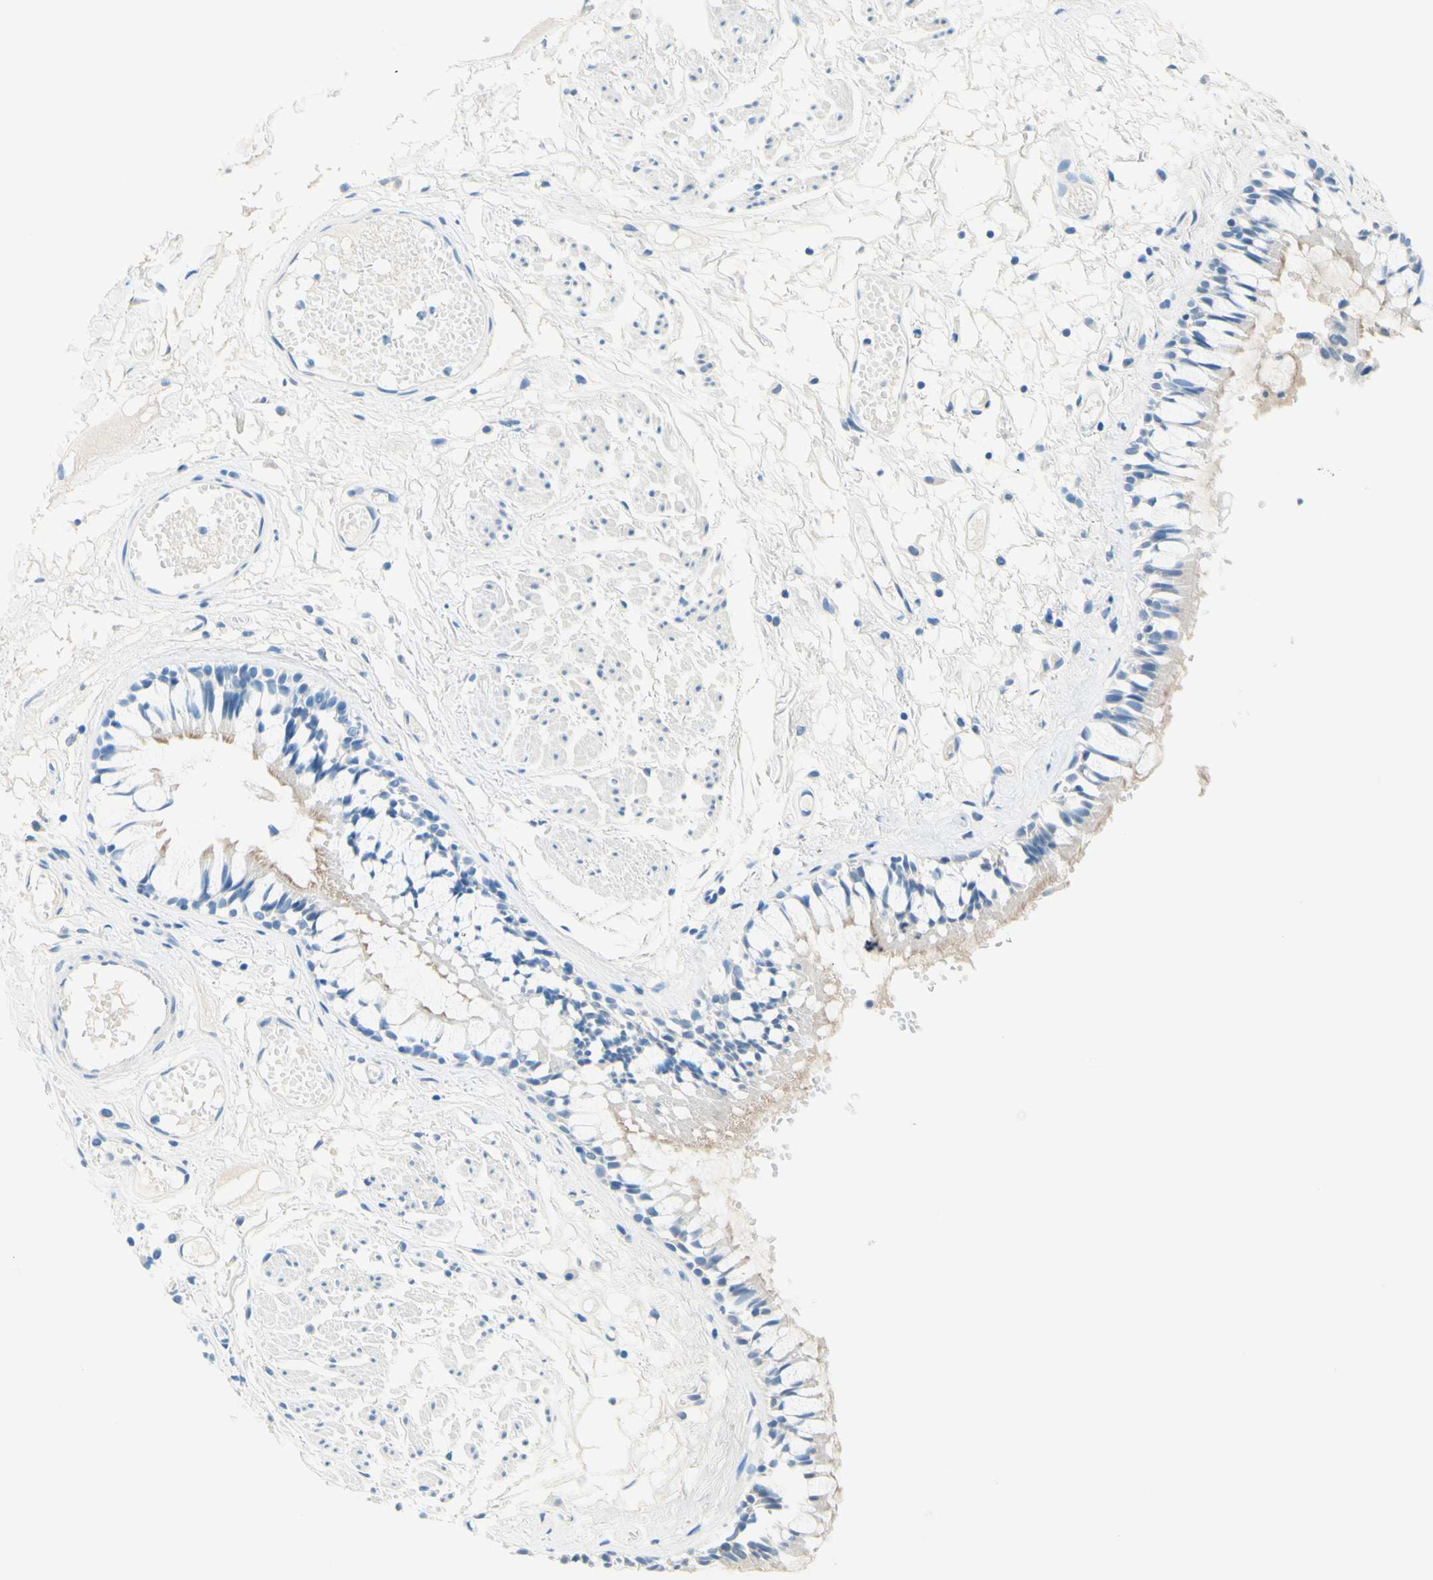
{"staining": {"intensity": "negative", "quantity": "none", "location": "none"}, "tissue": "bronchus", "cell_type": "Respiratory epithelial cells", "image_type": "normal", "snomed": [{"axis": "morphology", "description": "Normal tissue, NOS"}, {"axis": "morphology", "description": "Inflammation, NOS"}, {"axis": "topography", "description": "Cartilage tissue"}, {"axis": "topography", "description": "Lung"}], "caption": "IHC histopathology image of benign bronchus stained for a protein (brown), which displays no expression in respiratory epithelial cells. (DAB immunohistochemistry visualized using brightfield microscopy, high magnification).", "gene": "PASD1", "patient": {"sex": "male", "age": 71}}